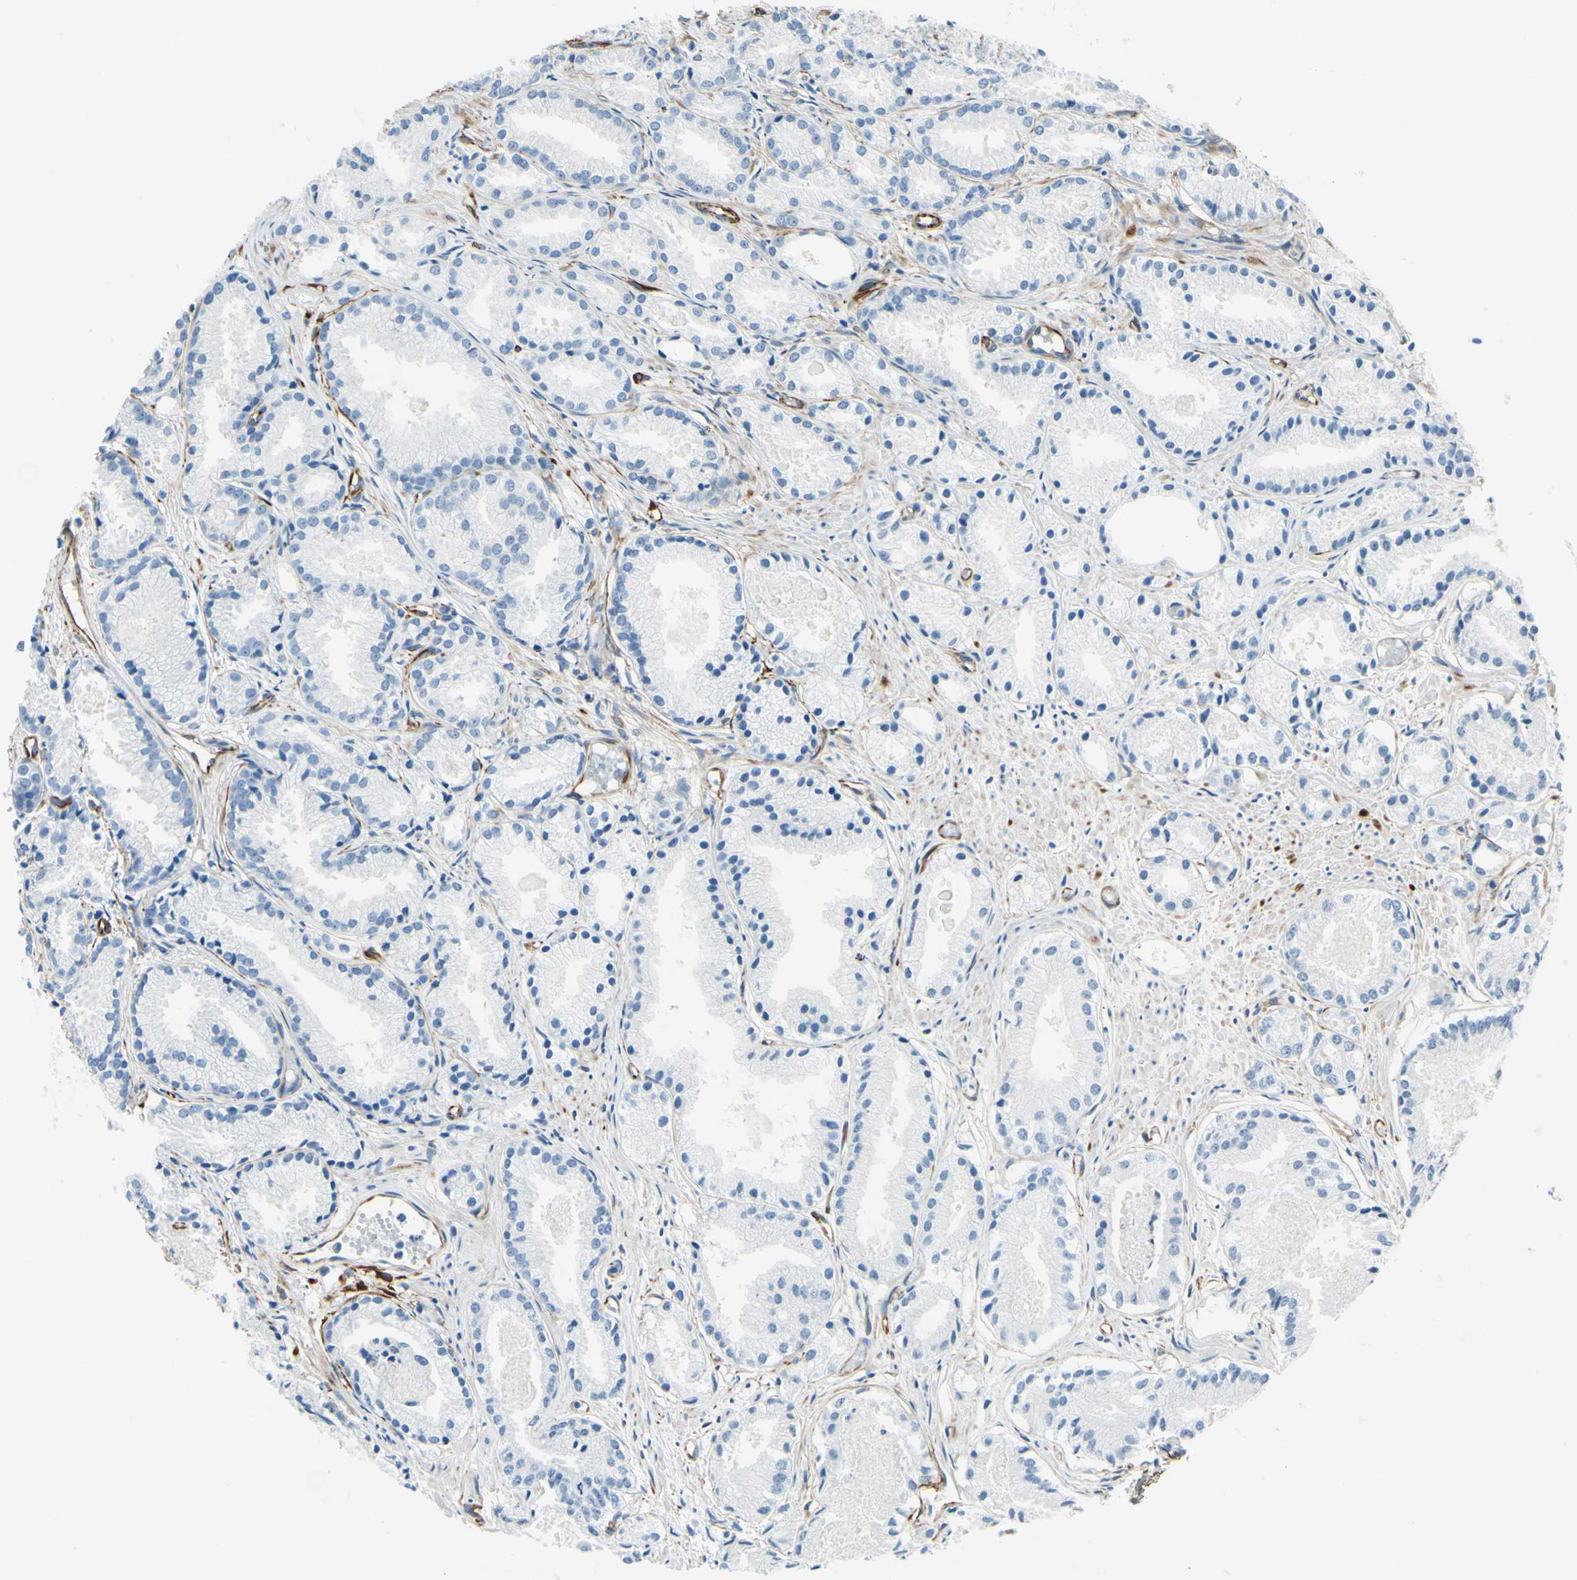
{"staining": {"intensity": "negative", "quantity": "none", "location": "none"}, "tissue": "prostate cancer", "cell_type": "Tumor cells", "image_type": "cancer", "snomed": [{"axis": "morphology", "description": "Adenocarcinoma, Low grade"}, {"axis": "topography", "description": "Prostate"}], "caption": "Immunohistochemical staining of prostate cancer displays no significant expression in tumor cells.", "gene": "PTH2R", "patient": {"sex": "male", "age": 72}}